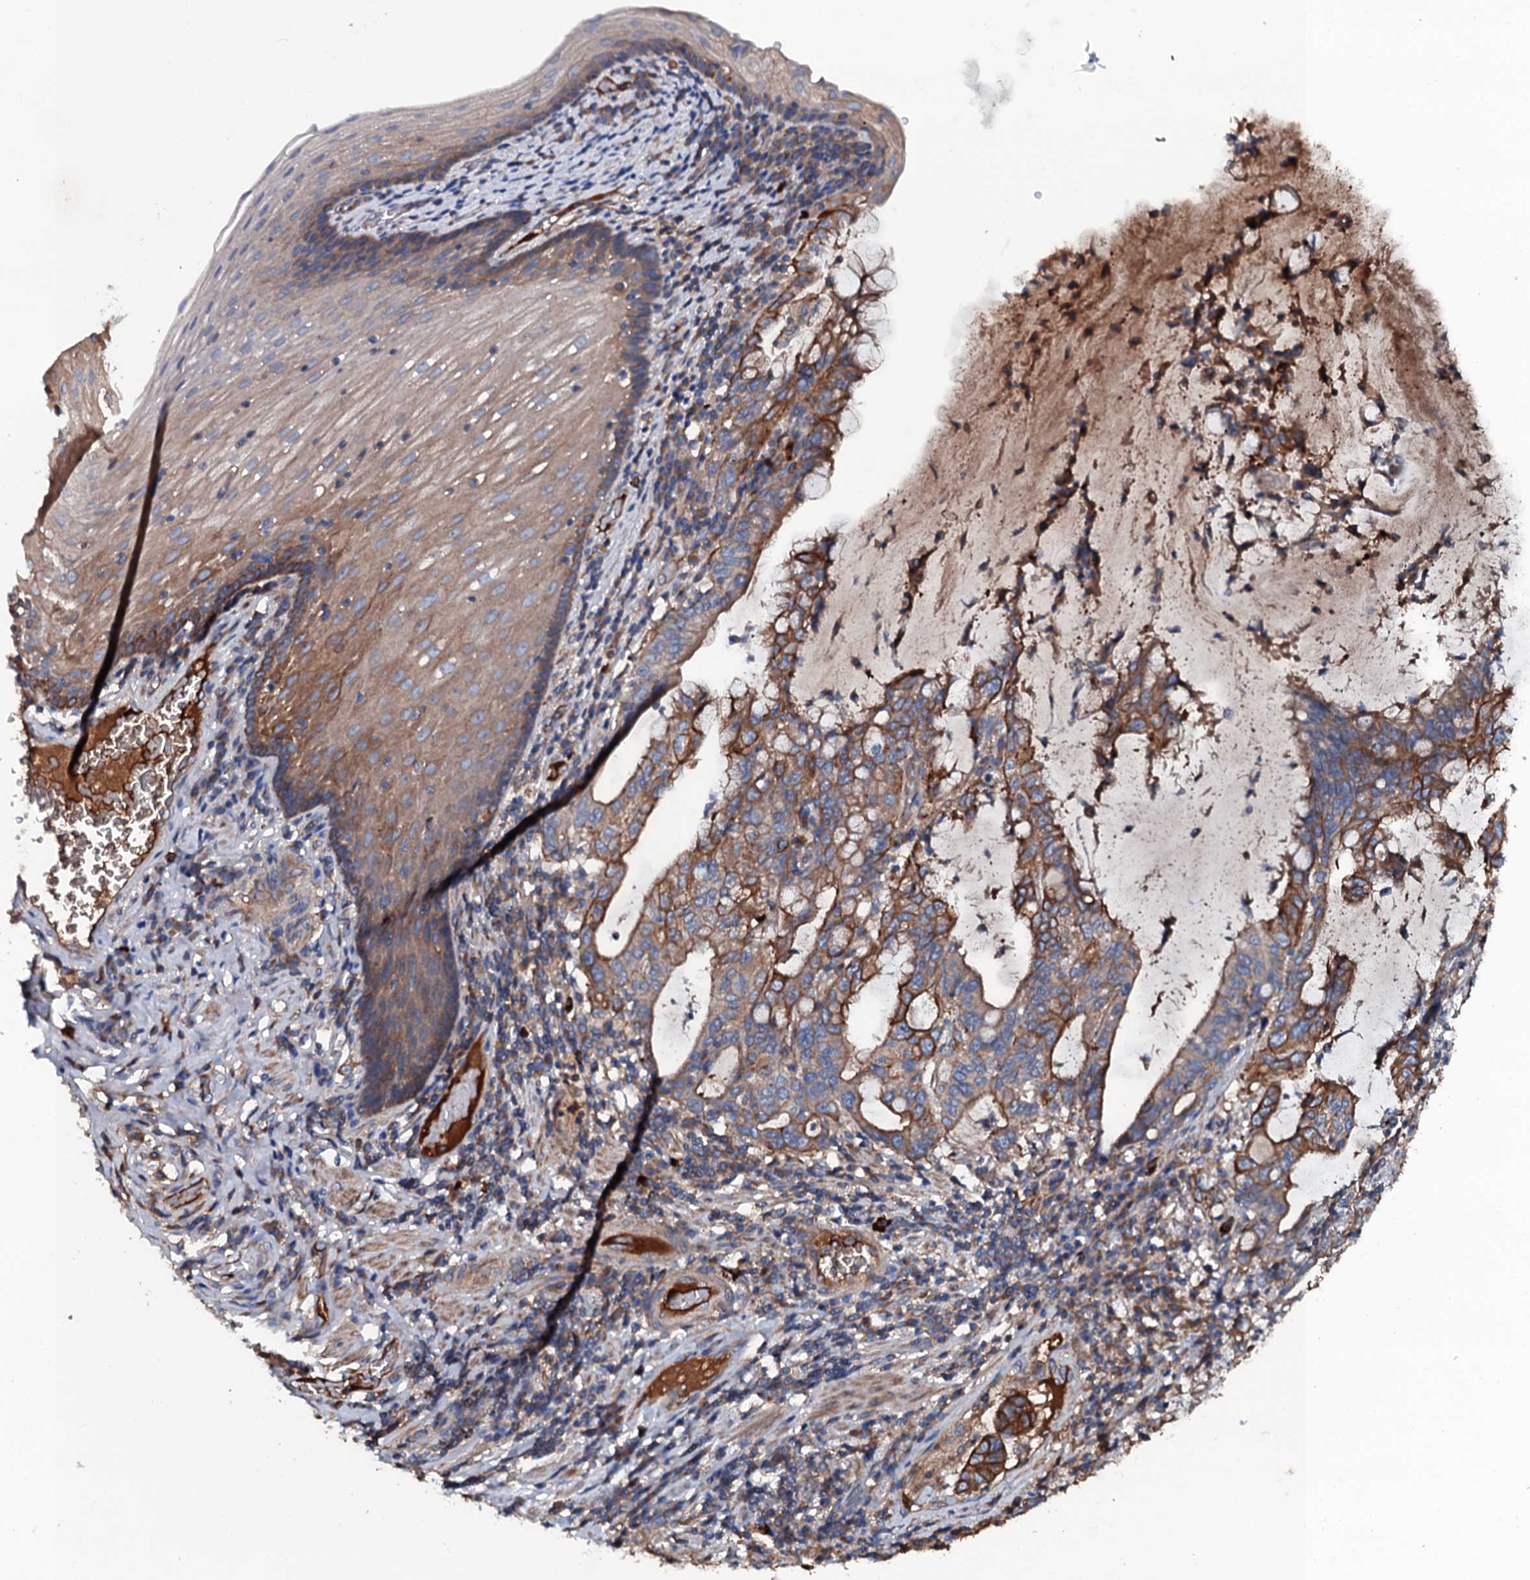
{"staining": {"intensity": "strong", "quantity": "25%-75%", "location": "cytoplasmic/membranous"}, "tissue": "stomach cancer", "cell_type": "Tumor cells", "image_type": "cancer", "snomed": [{"axis": "morphology", "description": "Normal tissue, NOS"}, {"axis": "morphology", "description": "Adenocarcinoma, NOS"}, {"axis": "topography", "description": "Esophagus"}, {"axis": "topography", "description": "Stomach, upper"}, {"axis": "topography", "description": "Peripheral nerve tissue"}], "caption": "Human stomach cancer stained with a protein marker reveals strong staining in tumor cells.", "gene": "NEK1", "patient": {"sex": "male", "age": 62}}